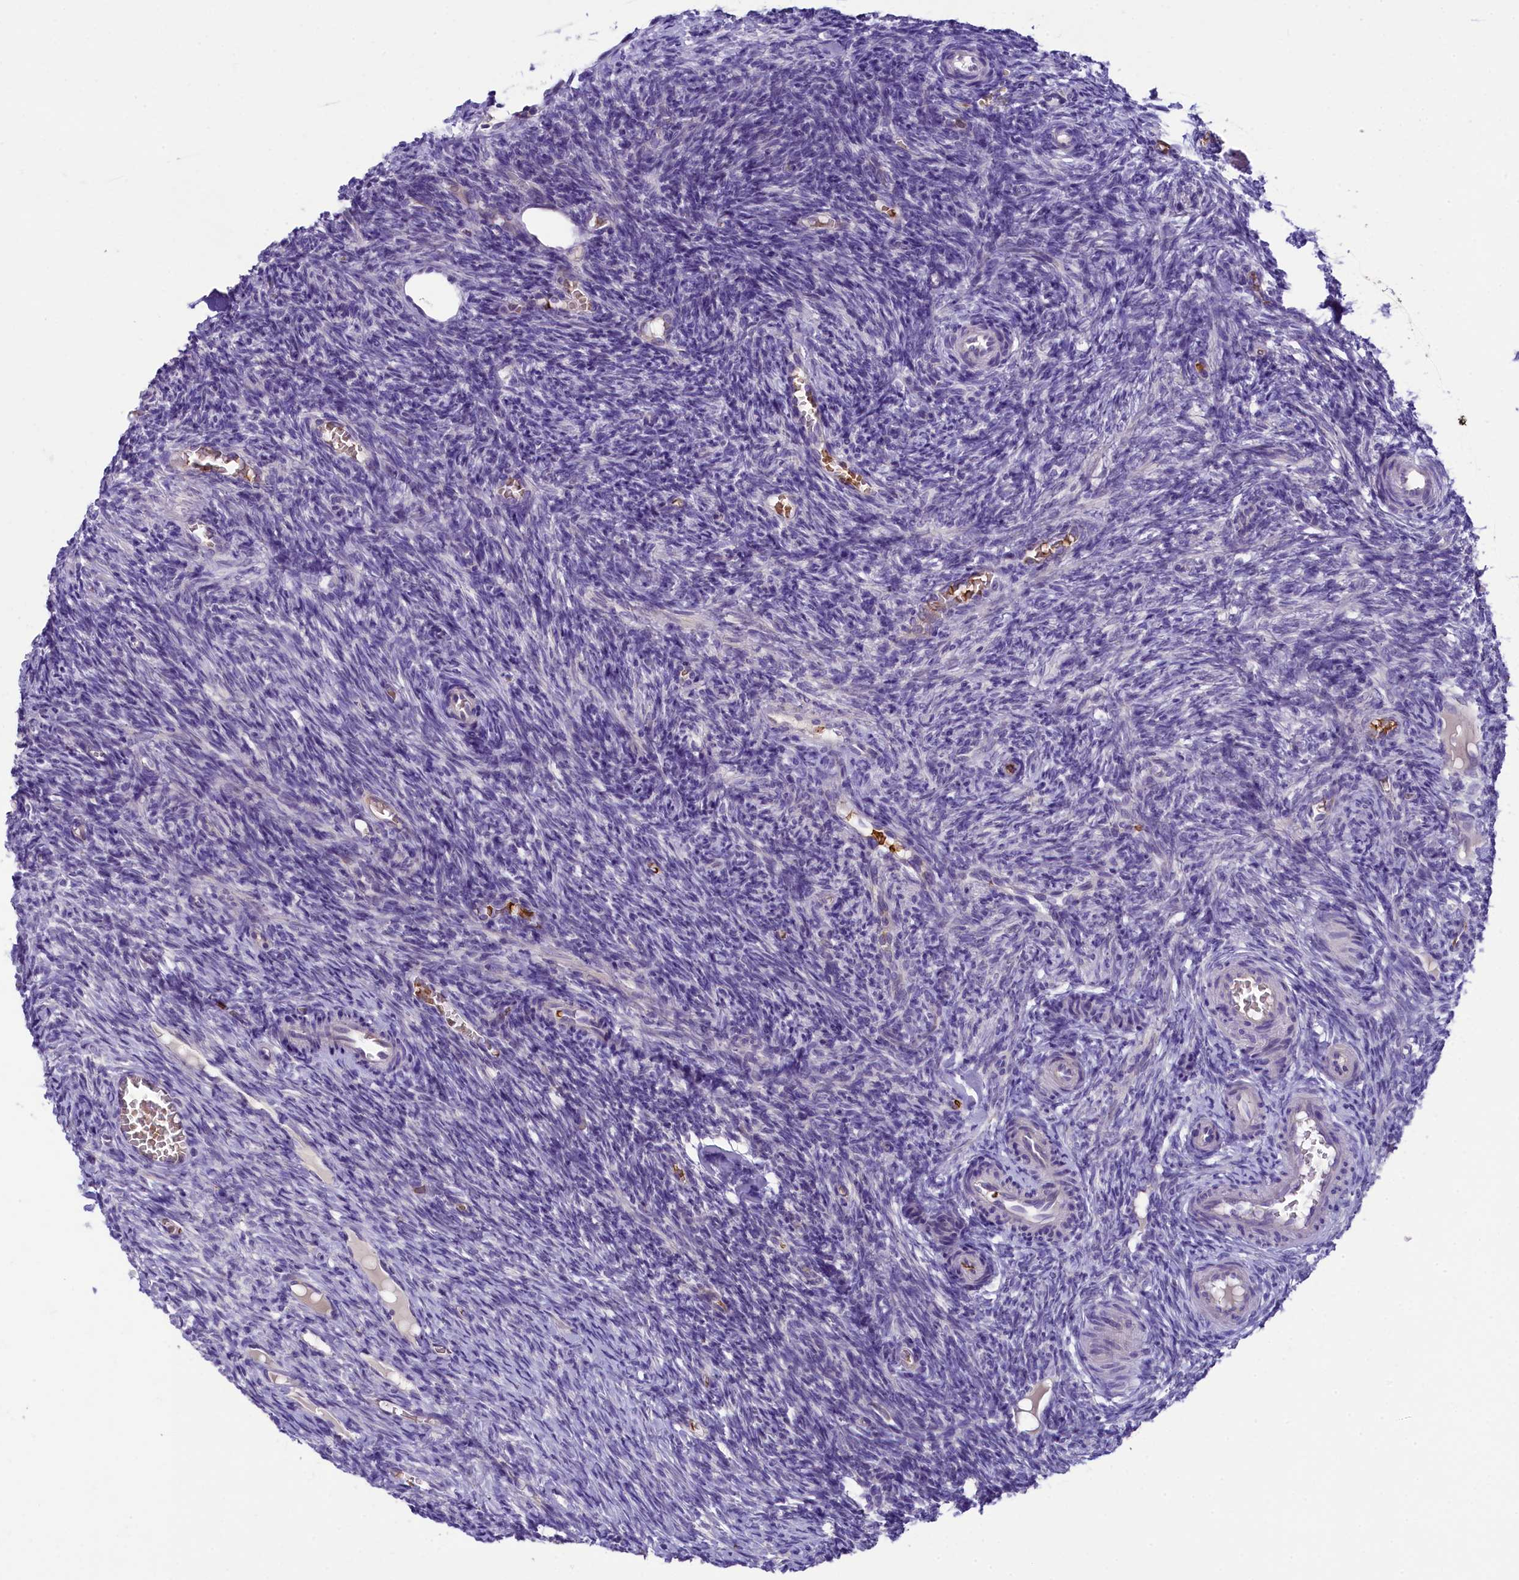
{"staining": {"intensity": "negative", "quantity": "none", "location": "none"}, "tissue": "ovary", "cell_type": "Follicle cells", "image_type": "normal", "snomed": [{"axis": "morphology", "description": "Normal tissue, NOS"}, {"axis": "topography", "description": "Ovary"}], "caption": "Immunohistochemical staining of normal ovary shows no significant staining in follicle cells.", "gene": "LARP4", "patient": {"sex": "female", "age": 27}}